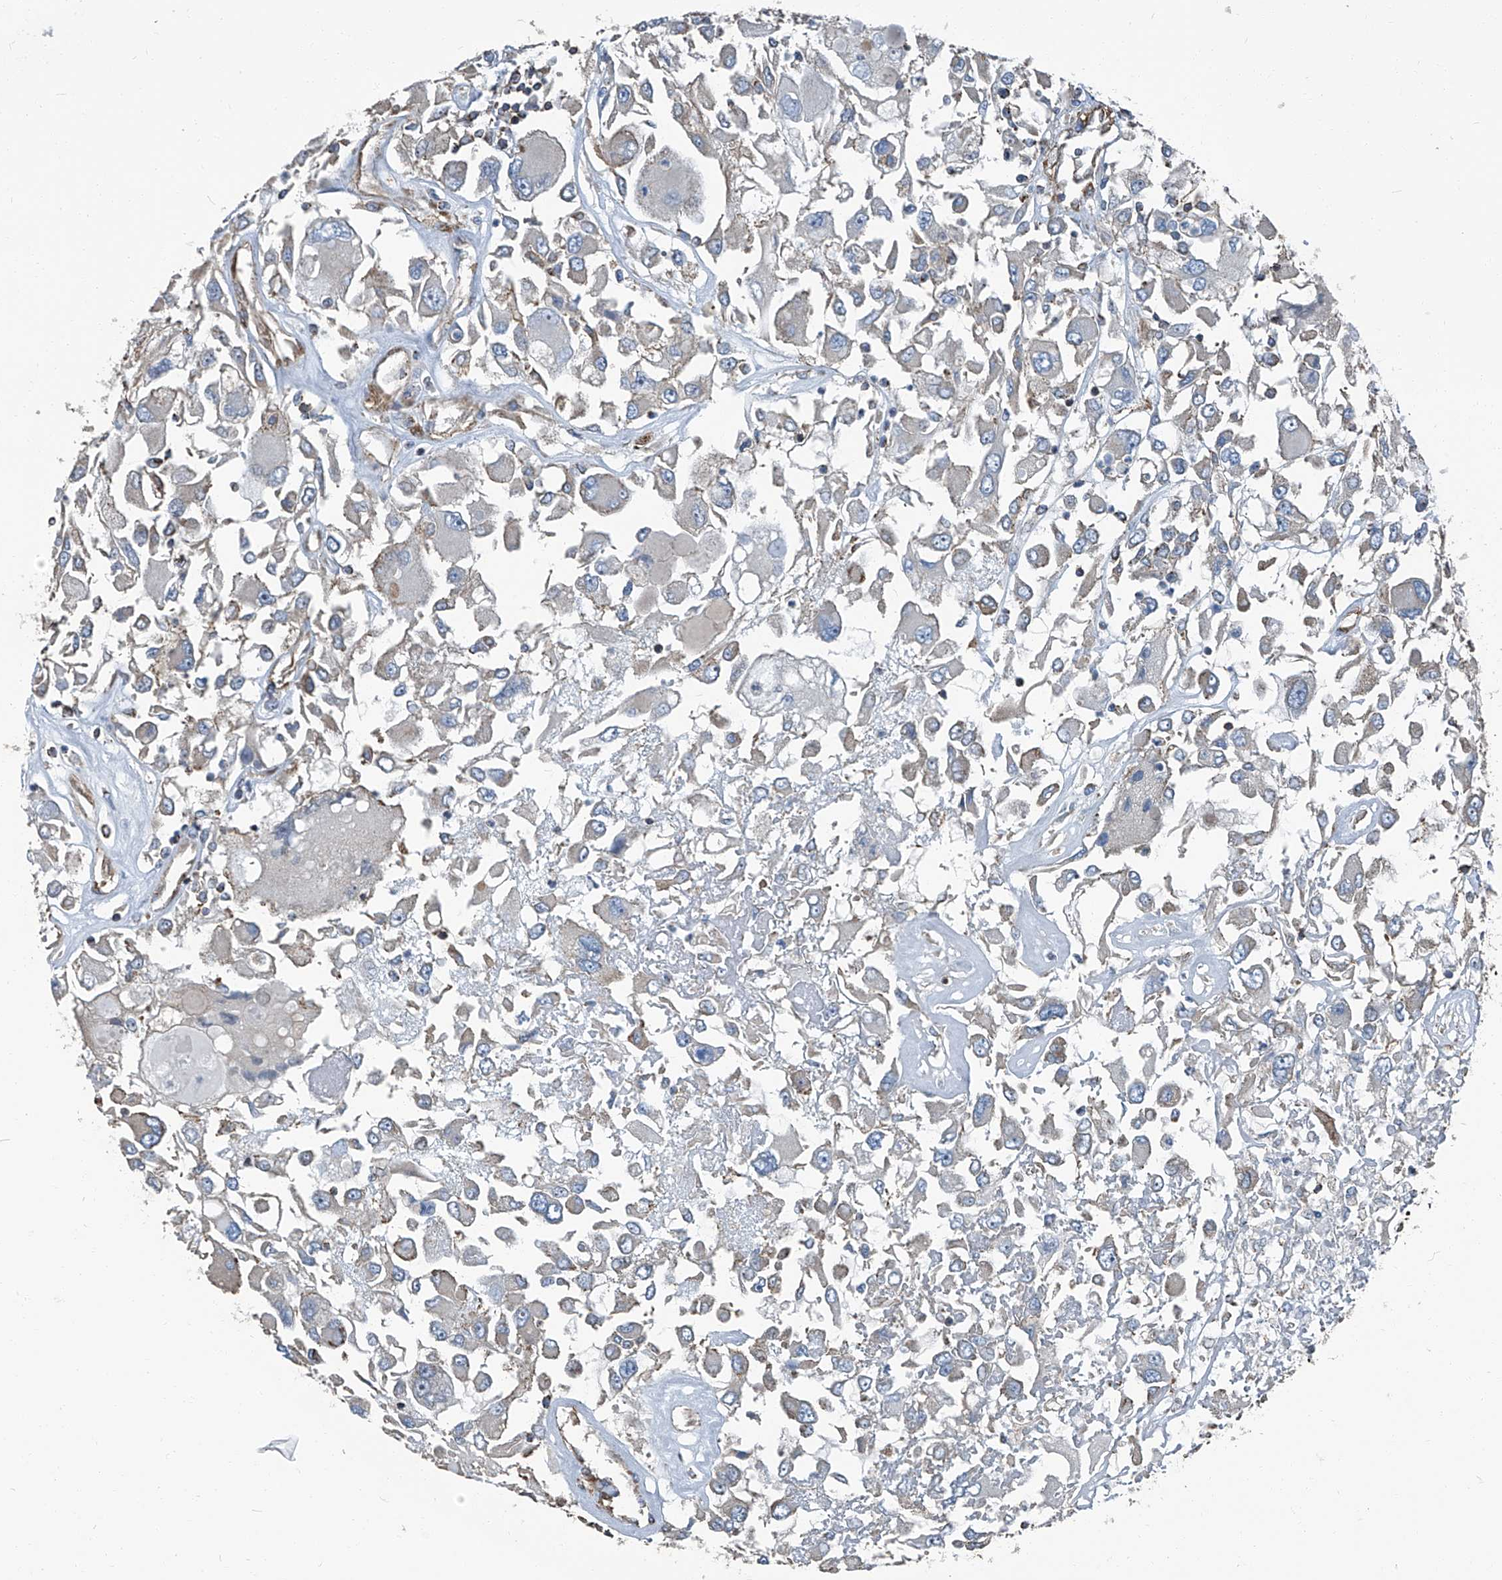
{"staining": {"intensity": "negative", "quantity": "none", "location": "none"}, "tissue": "renal cancer", "cell_type": "Tumor cells", "image_type": "cancer", "snomed": [{"axis": "morphology", "description": "Adenocarcinoma, NOS"}, {"axis": "topography", "description": "Kidney"}], "caption": "Human renal adenocarcinoma stained for a protein using IHC shows no positivity in tumor cells.", "gene": "SEPTIN7", "patient": {"sex": "female", "age": 52}}